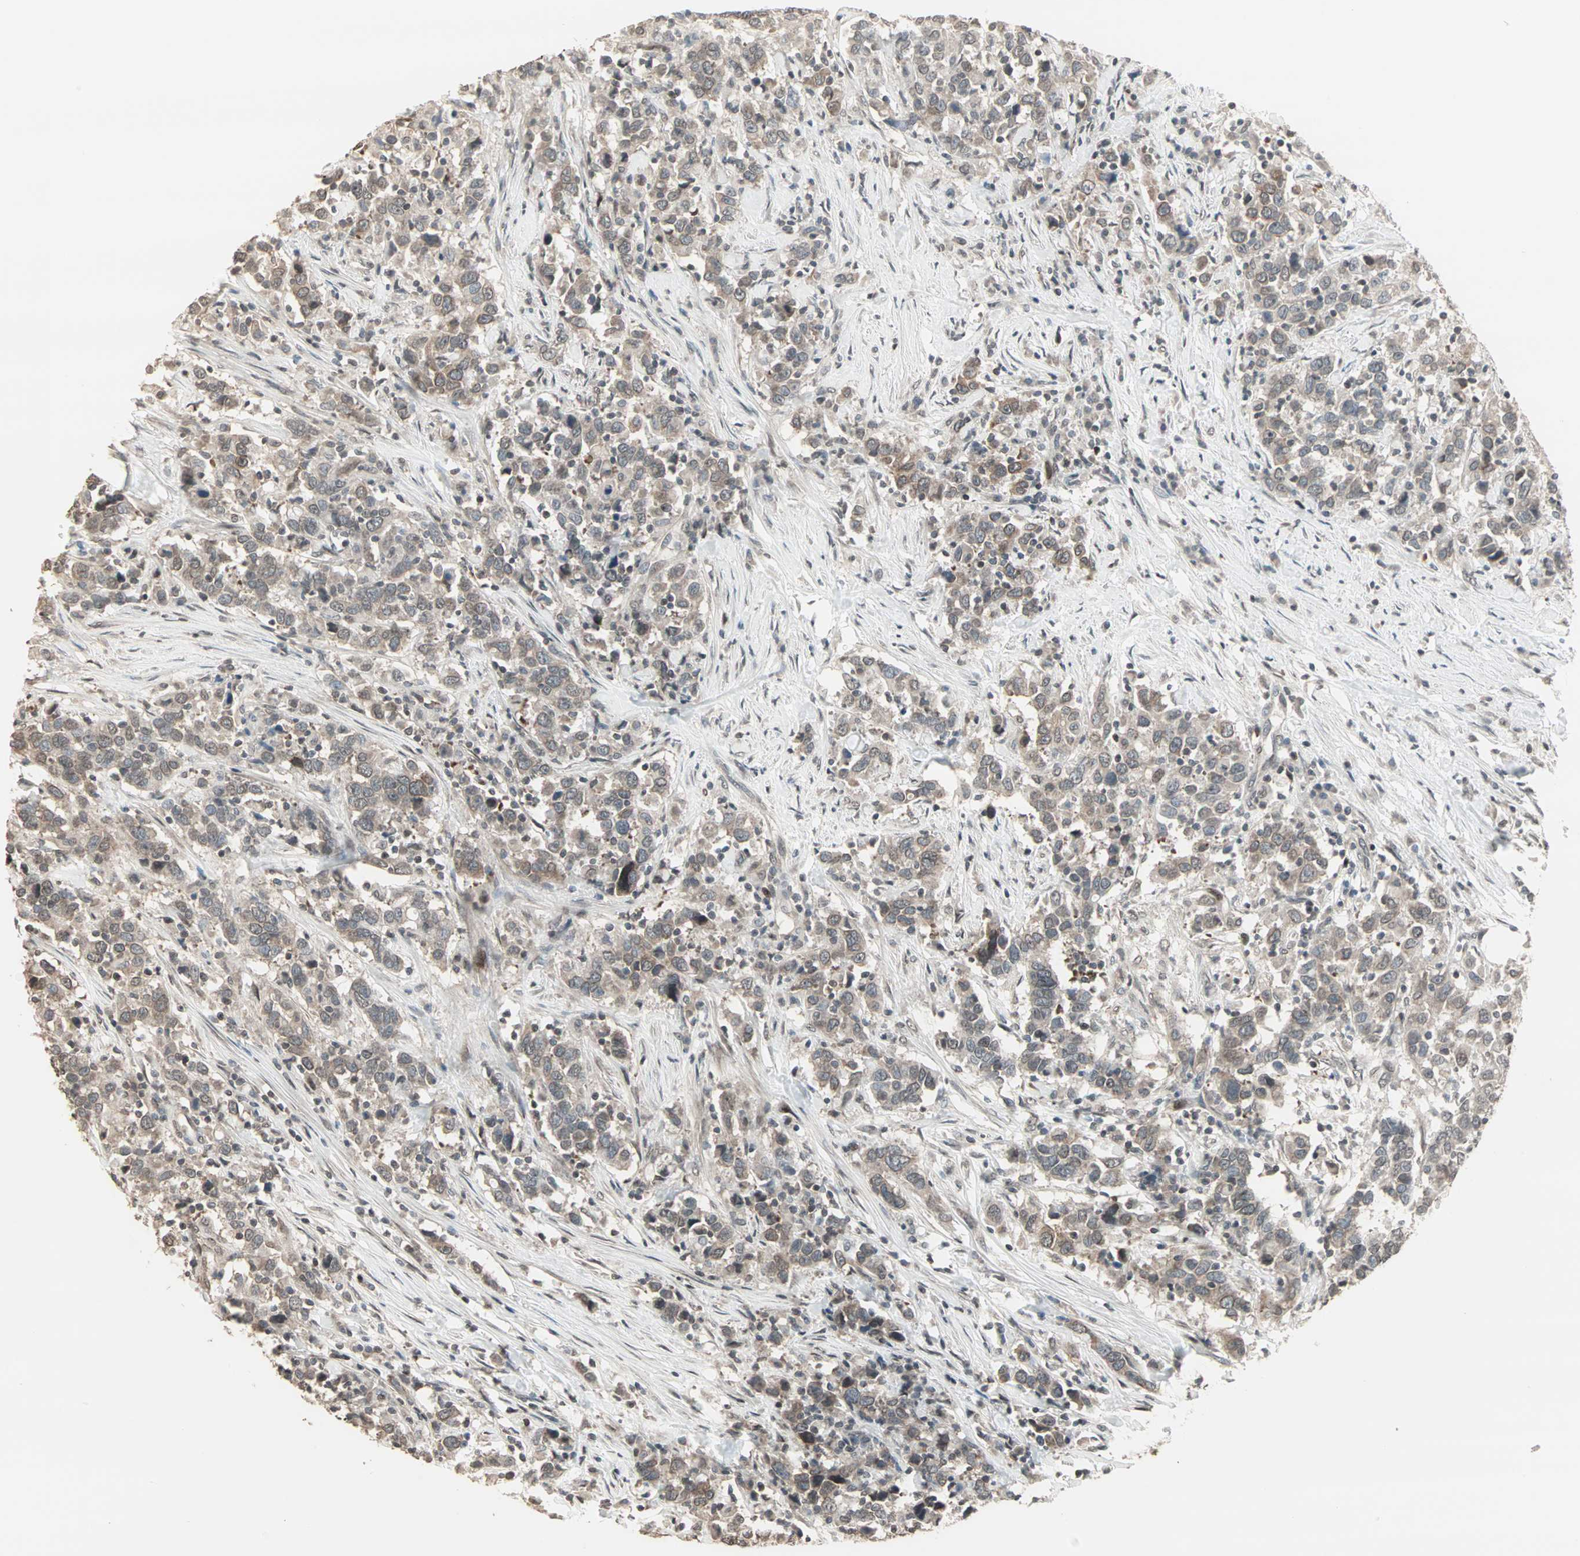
{"staining": {"intensity": "weak", "quantity": ">75%", "location": "cytoplasmic/membranous"}, "tissue": "urothelial cancer", "cell_type": "Tumor cells", "image_type": "cancer", "snomed": [{"axis": "morphology", "description": "Urothelial carcinoma, High grade"}, {"axis": "topography", "description": "Urinary bladder"}], "caption": "DAB (3,3'-diaminobenzidine) immunohistochemical staining of urothelial cancer reveals weak cytoplasmic/membranous protein expression in about >75% of tumor cells.", "gene": "CBLC", "patient": {"sex": "male", "age": 61}}